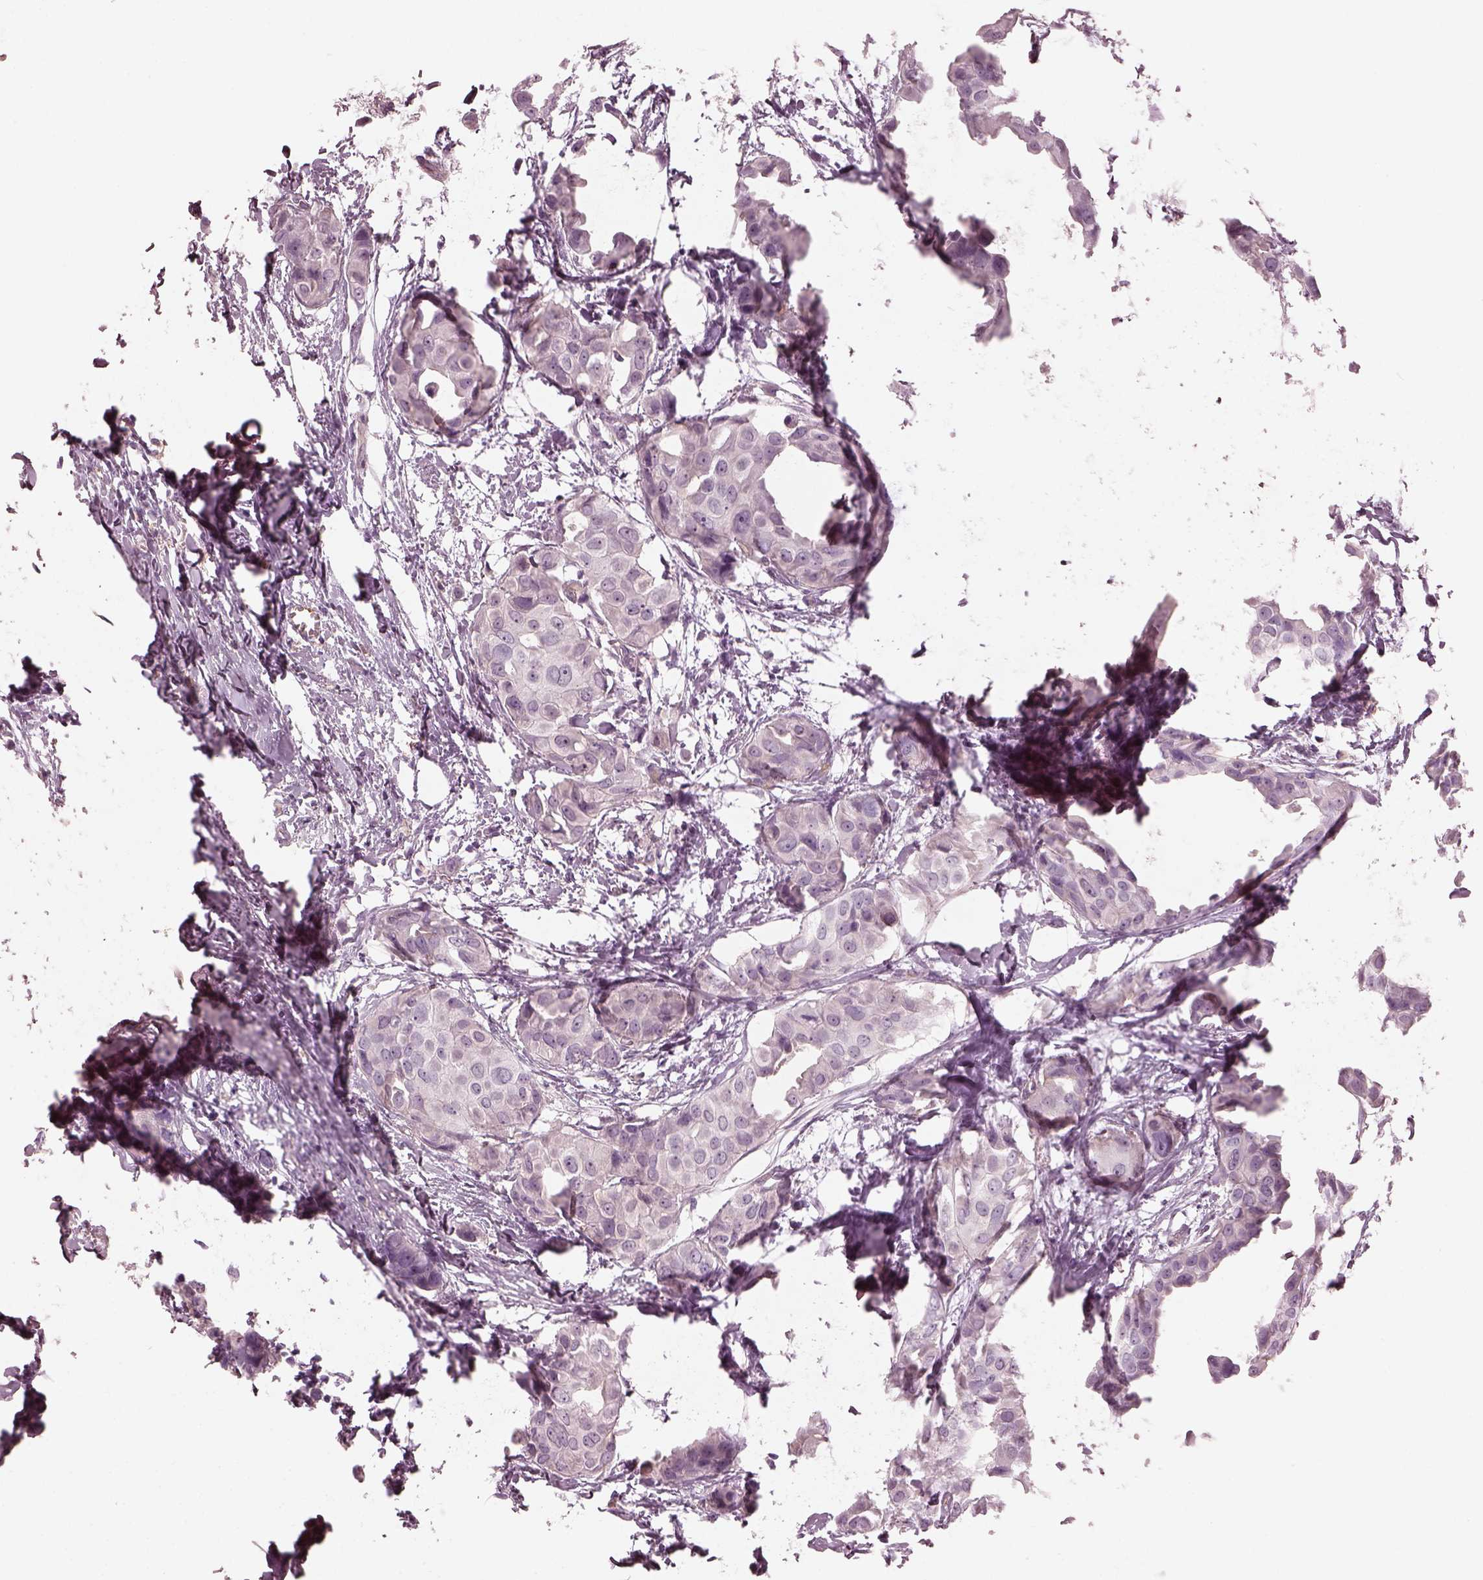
{"staining": {"intensity": "negative", "quantity": "none", "location": "none"}, "tissue": "breast cancer", "cell_type": "Tumor cells", "image_type": "cancer", "snomed": [{"axis": "morphology", "description": "Duct carcinoma"}, {"axis": "topography", "description": "Breast"}], "caption": "Immunohistochemistry (IHC) histopathology image of neoplastic tissue: human breast cancer (invasive ductal carcinoma) stained with DAB shows no significant protein expression in tumor cells.", "gene": "EIF4E1B", "patient": {"sex": "female", "age": 38}}